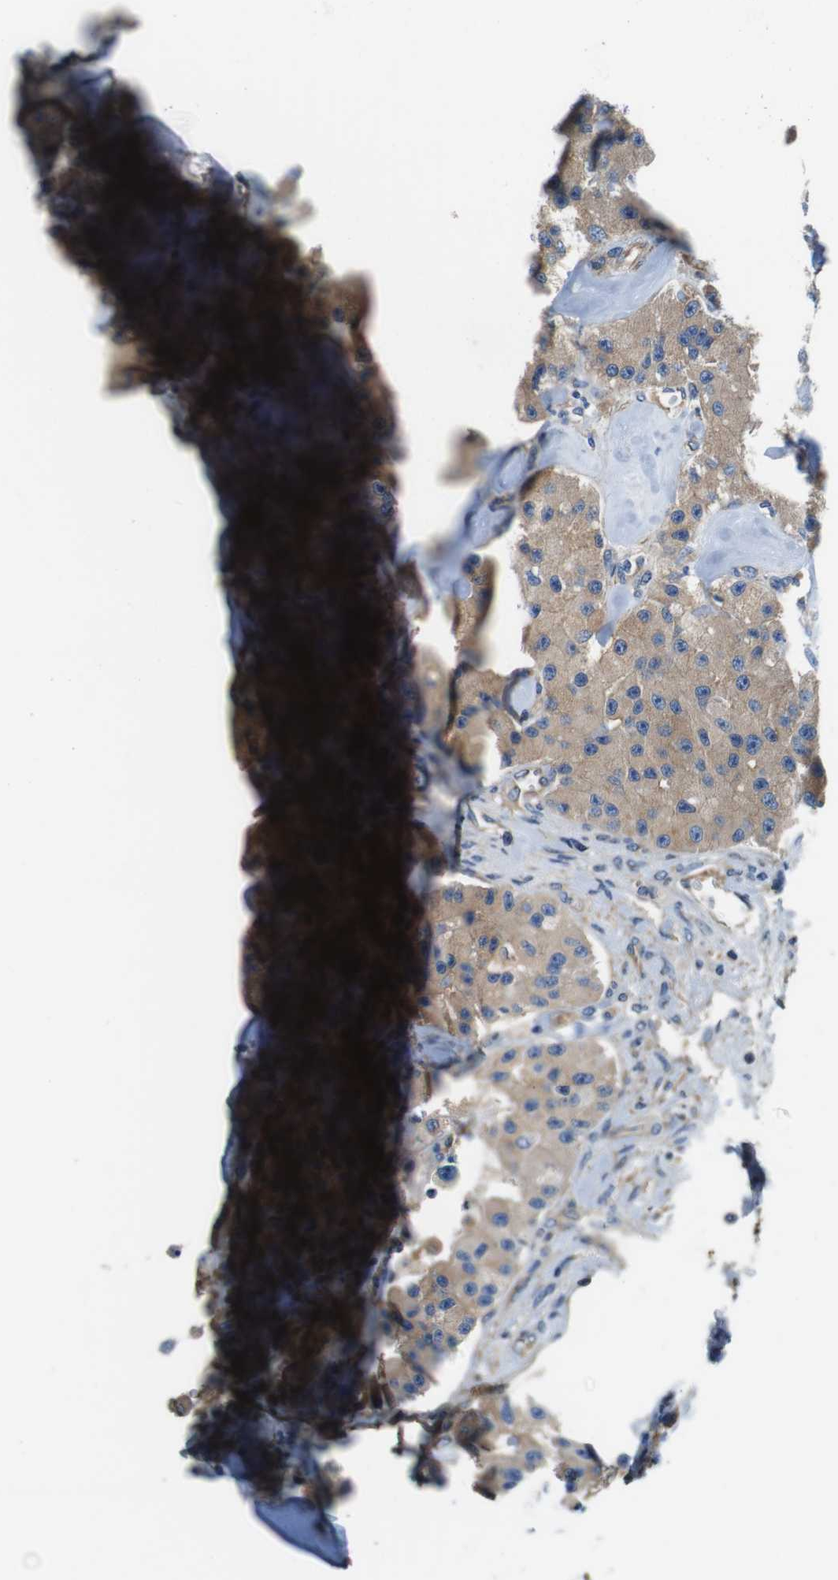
{"staining": {"intensity": "moderate", "quantity": ">75%", "location": "cytoplasmic/membranous"}, "tissue": "carcinoid", "cell_type": "Tumor cells", "image_type": "cancer", "snomed": [{"axis": "morphology", "description": "Carcinoid, malignant, NOS"}, {"axis": "topography", "description": "Pancreas"}], "caption": "DAB immunohistochemical staining of human carcinoid reveals moderate cytoplasmic/membranous protein positivity in approximately >75% of tumor cells.", "gene": "DENND4C", "patient": {"sex": "male", "age": 41}}